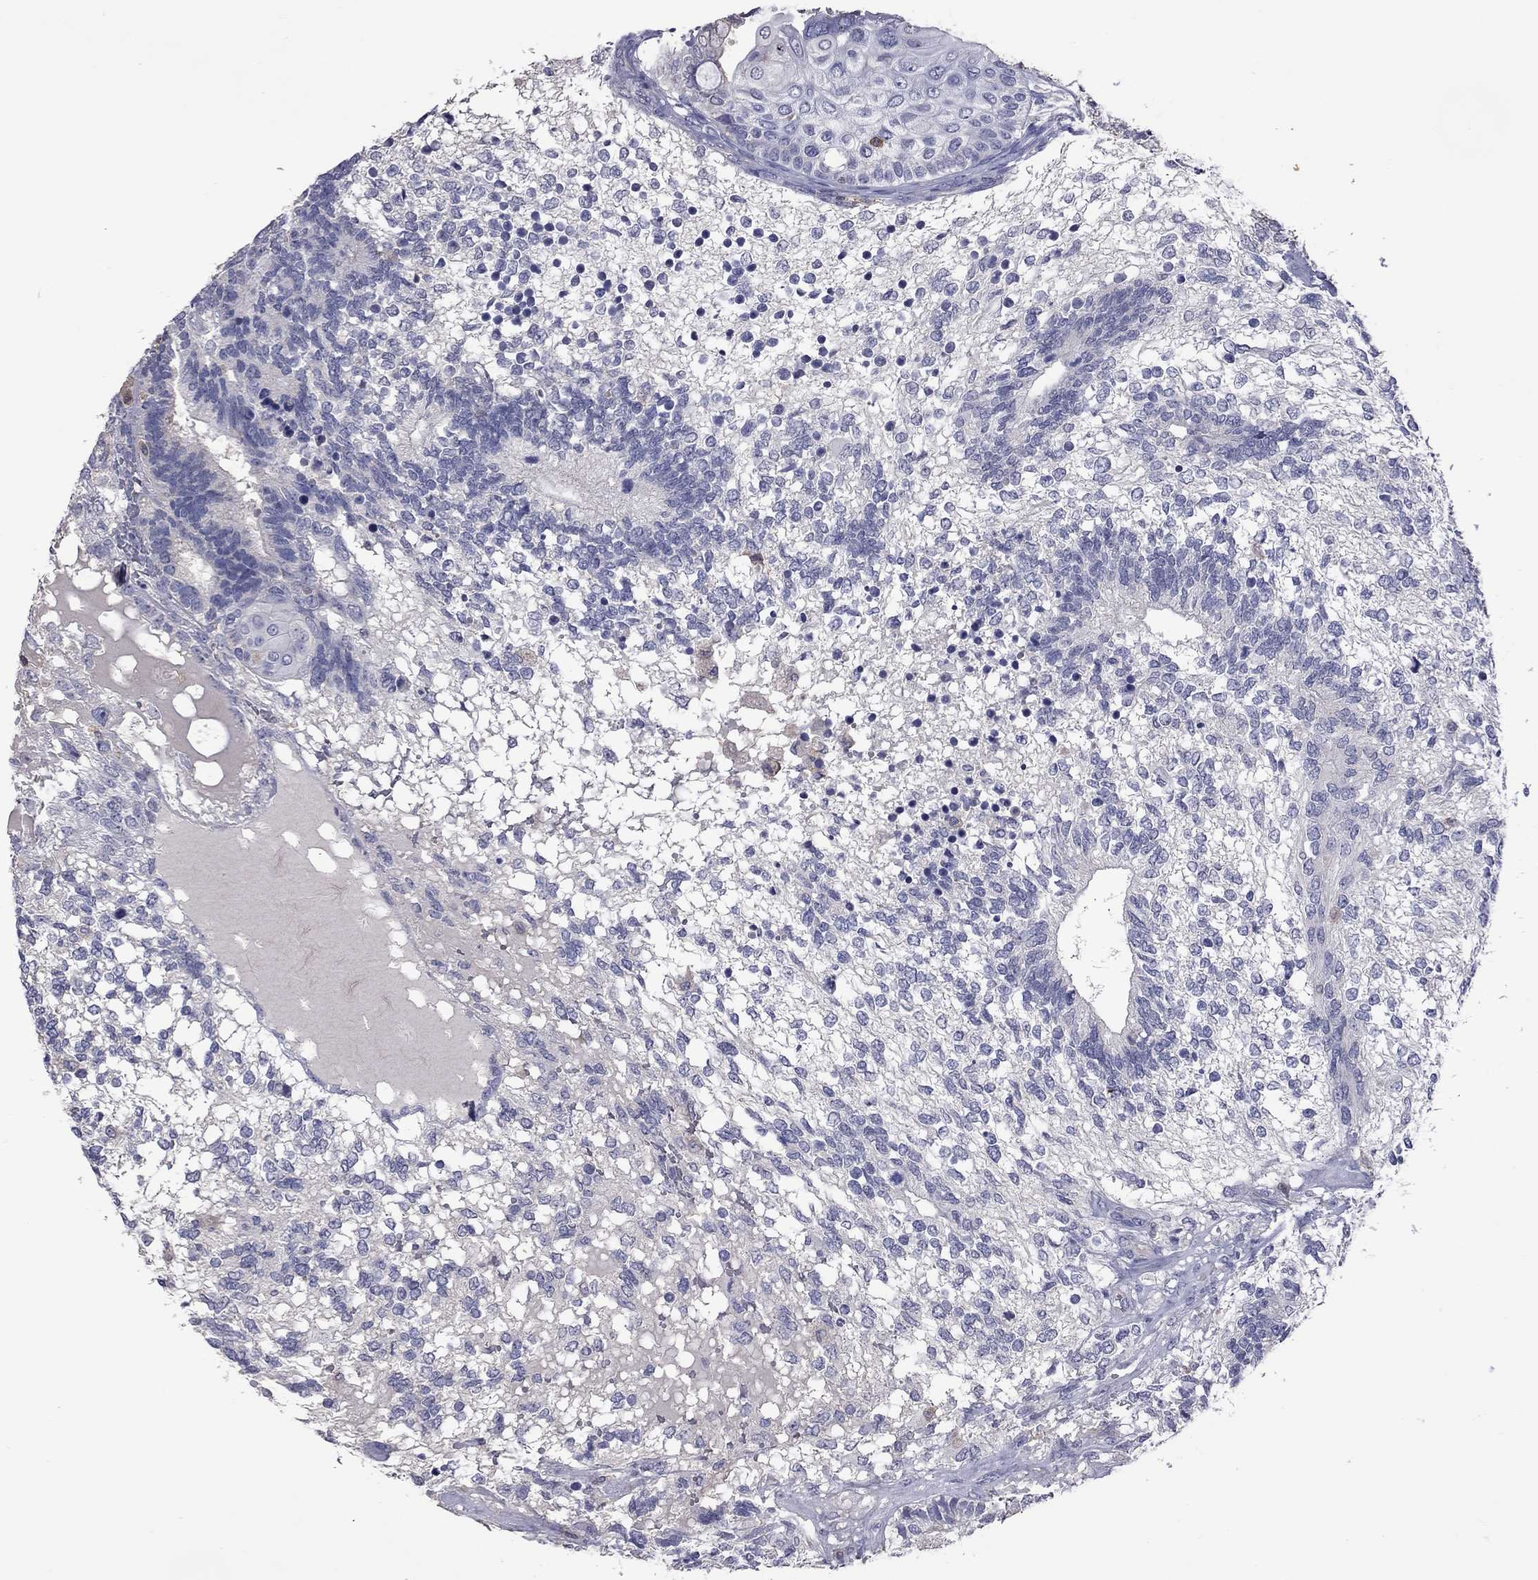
{"staining": {"intensity": "negative", "quantity": "none", "location": "none"}, "tissue": "testis cancer", "cell_type": "Tumor cells", "image_type": "cancer", "snomed": [{"axis": "morphology", "description": "Seminoma, NOS"}, {"axis": "morphology", "description": "Carcinoma, Embryonal, NOS"}, {"axis": "topography", "description": "Testis"}], "caption": "Immunohistochemical staining of human testis embryonal carcinoma displays no significant expression in tumor cells.", "gene": "IPCEF1", "patient": {"sex": "male", "age": 41}}